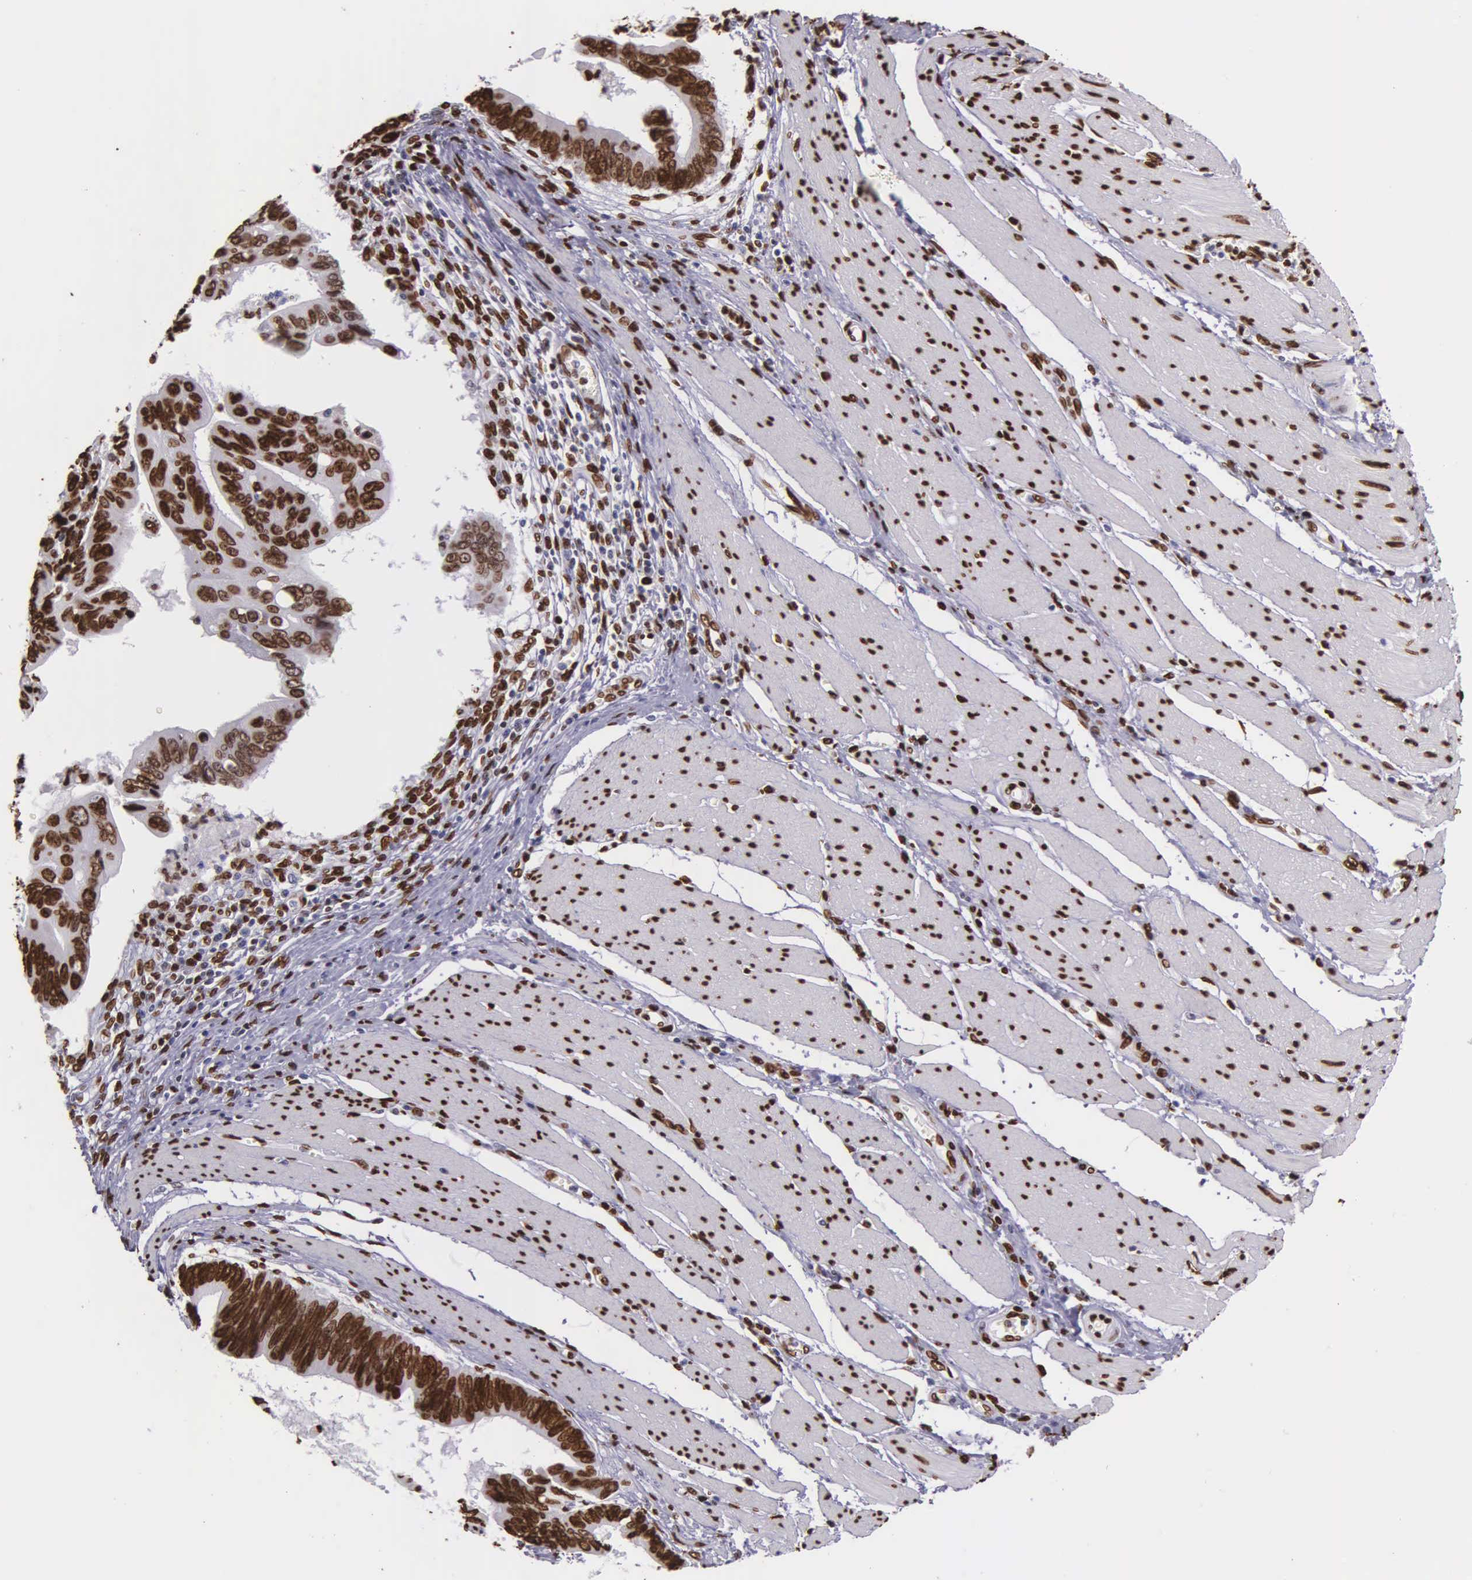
{"staining": {"intensity": "strong", "quantity": ">75%", "location": "nuclear"}, "tissue": "pancreatic cancer", "cell_type": "Tumor cells", "image_type": "cancer", "snomed": [{"axis": "morphology", "description": "Adenocarcinoma, NOS"}, {"axis": "topography", "description": "Pancreas"}], "caption": "IHC staining of pancreatic adenocarcinoma, which exhibits high levels of strong nuclear staining in about >75% of tumor cells indicating strong nuclear protein expression. The staining was performed using DAB (3,3'-diaminobenzidine) (brown) for protein detection and nuclei were counterstained in hematoxylin (blue).", "gene": "H1-0", "patient": {"sex": "female", "age": 70}}